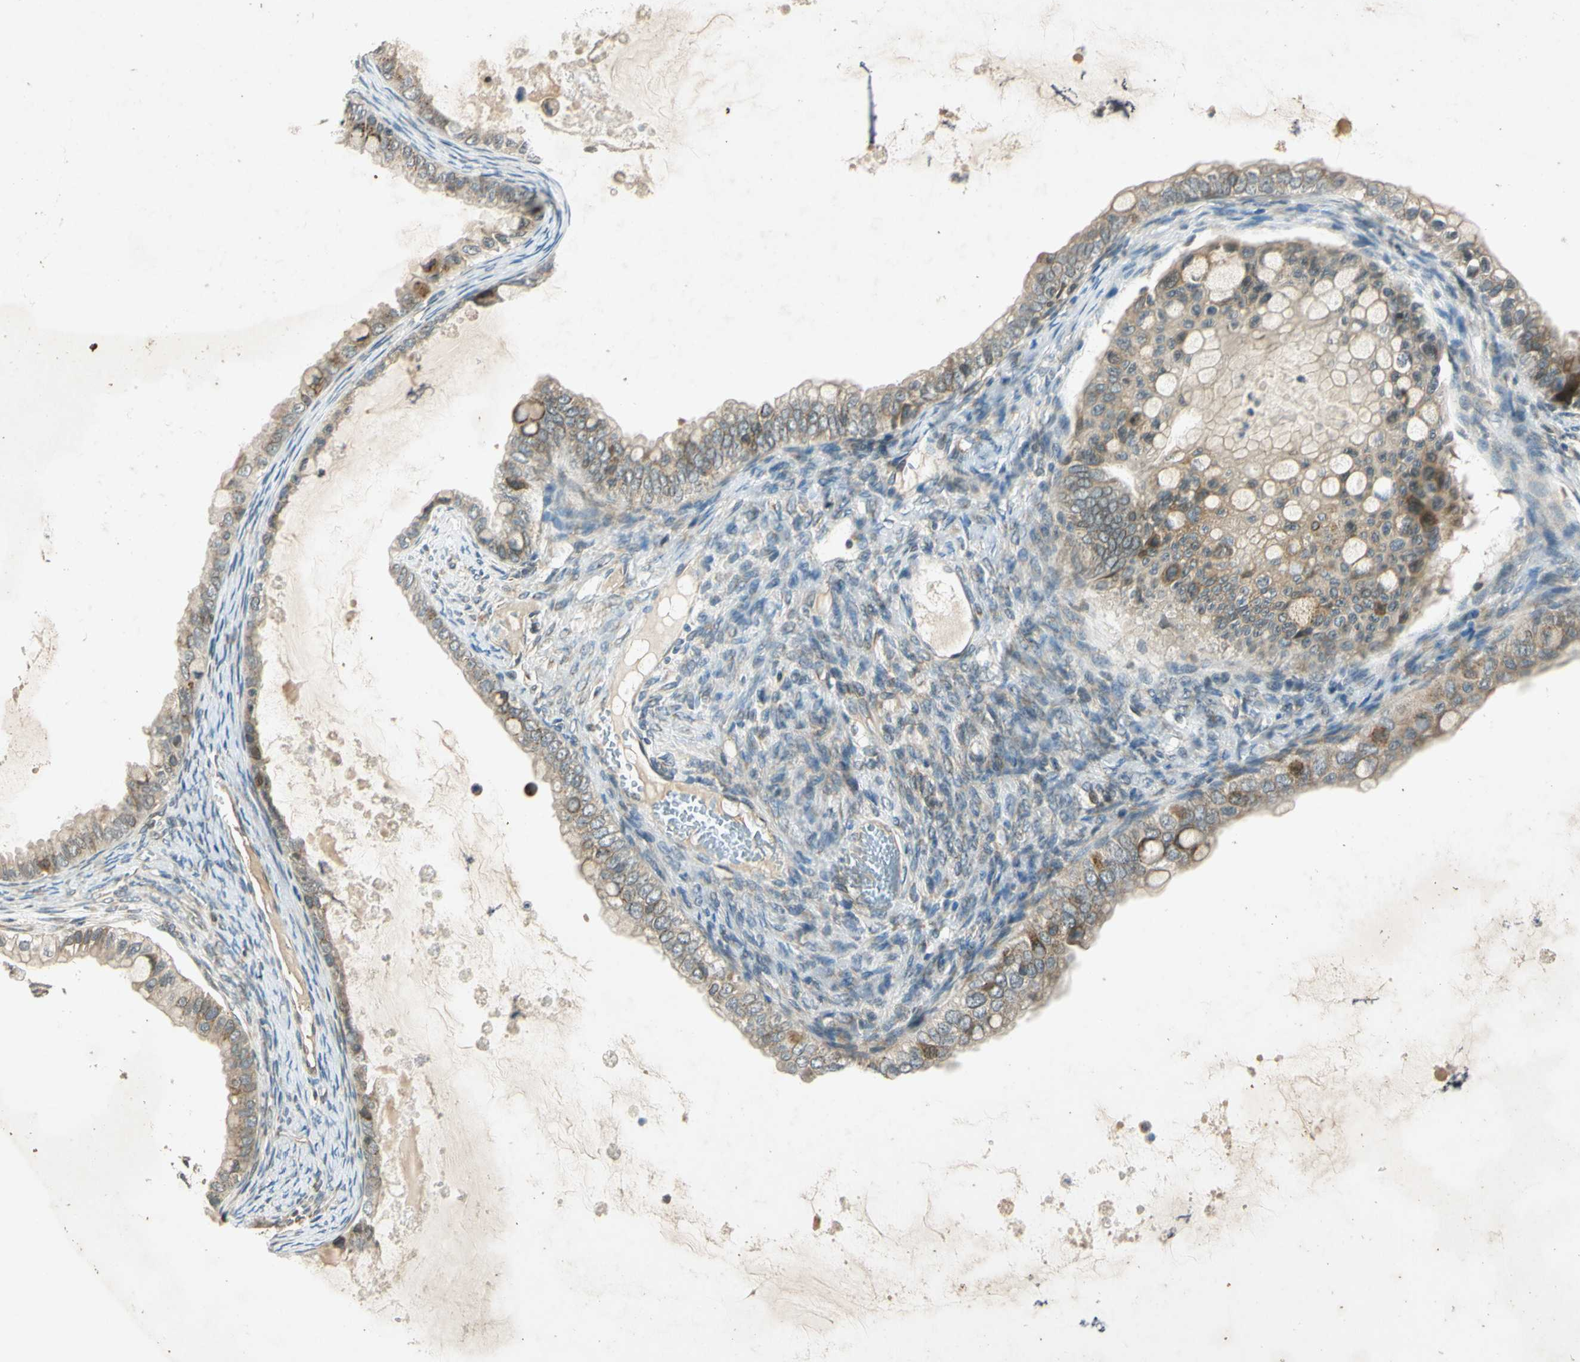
{"staining": {"intensity": "moderate", "quantity": "25%-75%", "location": "cytoplasmic/membranous"}, "tissue": "ovarian cancer", "cell_type": "Tumor cells", "image_type": "cancer", "snomed": [{"axis": "morphology", "description": "Cystadenocarcinoma, mucinous, NOS"}, {"axis": "topography", "description": "Ovary"}], "caption": "IHC micrograph of neoplastic tissue: human mucinous cystadenocarcinoma (ovarian) stained using IHC shows medium levels of moderate protein expression localized specifically in the cytoplasmic/membranous of tumor cells, appearing as a cytoplasmic/membranous brown color.", "gene": "RPS6KB2", "patient": {"sex": "female", "age": 80}}